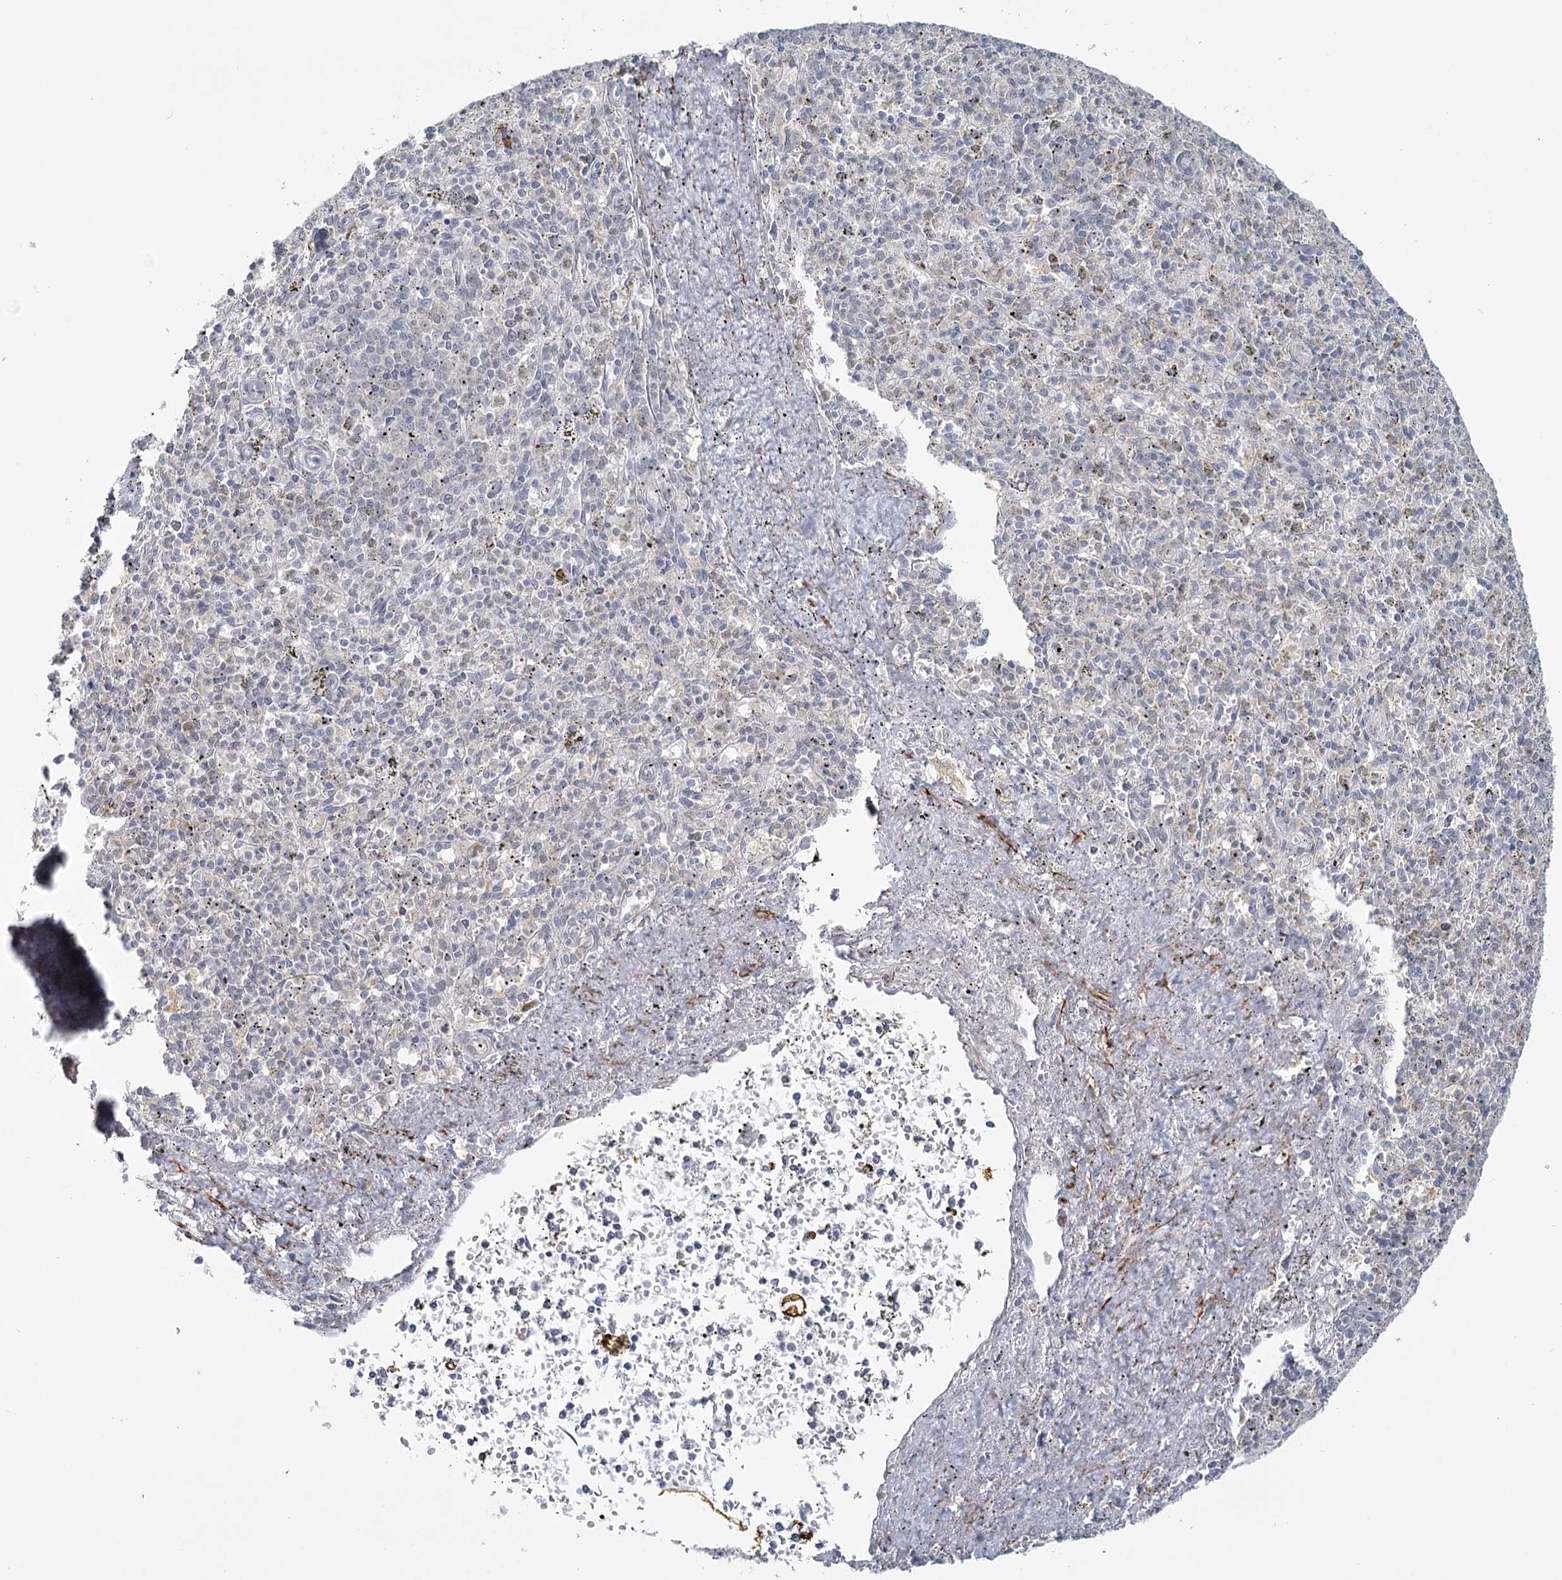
{"staining": {"intensity": "negative", "quantity": "none", "location": "none"}, "tissue": "spleen", "cell_type": "Cells in red pulp", "image_type": "normal", "snomed": [{"axis": "morphology", "description": "Normal tissue, NOS"}, {"axis": "topography", "description": "Spleen"}], "caption": "The IHC histopathology image has no significant positivity in cells in red pulp of spleen.", "gene": "TMEM70", "patient": {"sex": "male", "age": 72}}